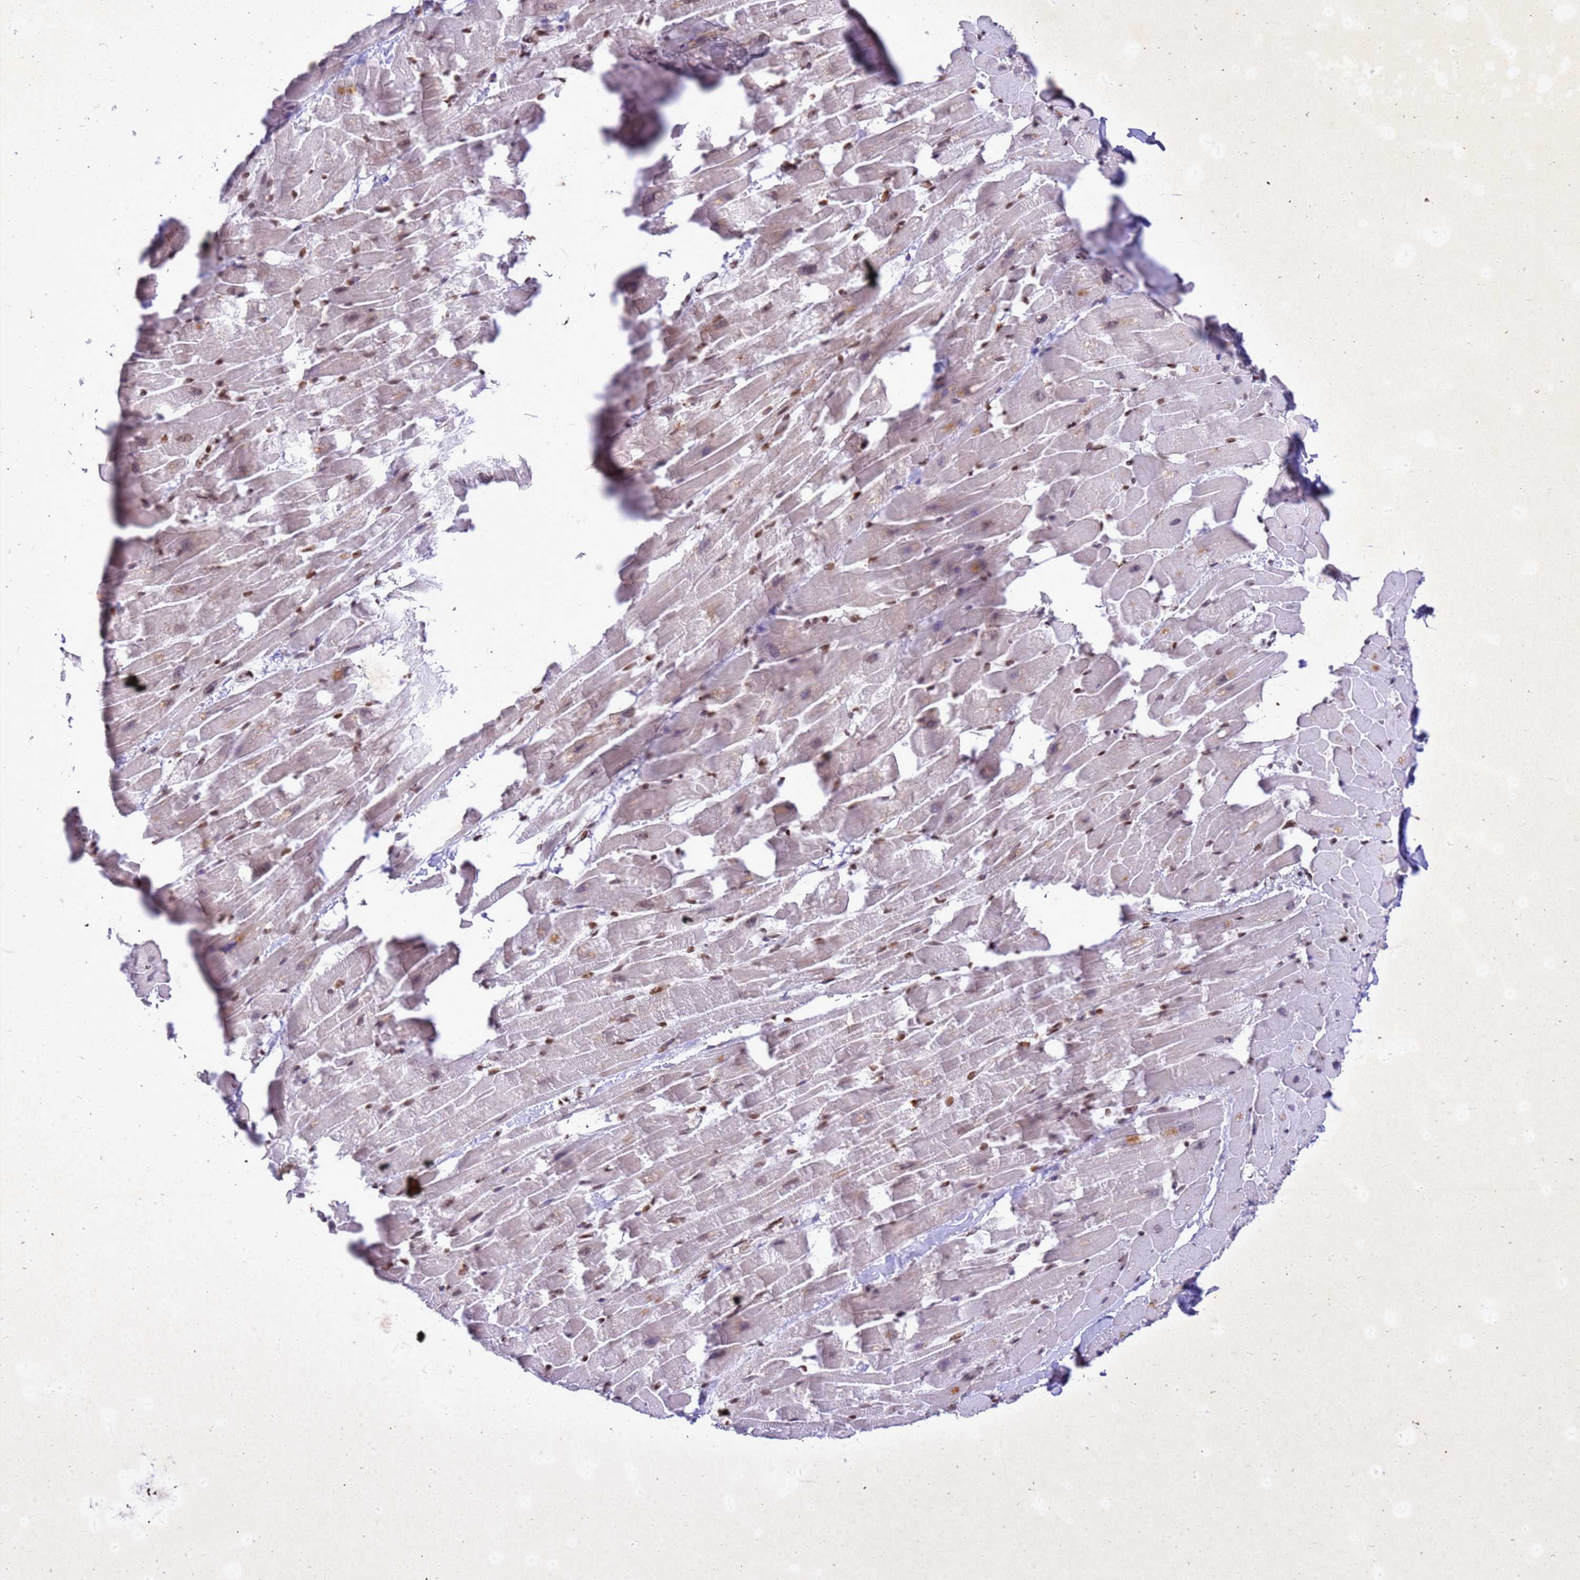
{"staining": {"intensity": "moderate", "quantity": "25%-75%", "location": "cytoplasmic/membranous"}, "tissue": "heart muscle", "cell_type": "Cardiomyocytes", "image_type": "normal", "snomed": [{"axis": "morphology", "description": "Normal tissue, NOS"}, {"axis": "topography", "description": "Heart"}], "caption": "The immunohistochemical stain labels moderate cytoplasmic/membranous positivity in cardiomyocytes of unremarkable heart muscle.", "gene": "COPS9", "patient": {"sex": "male", "age": 37}}